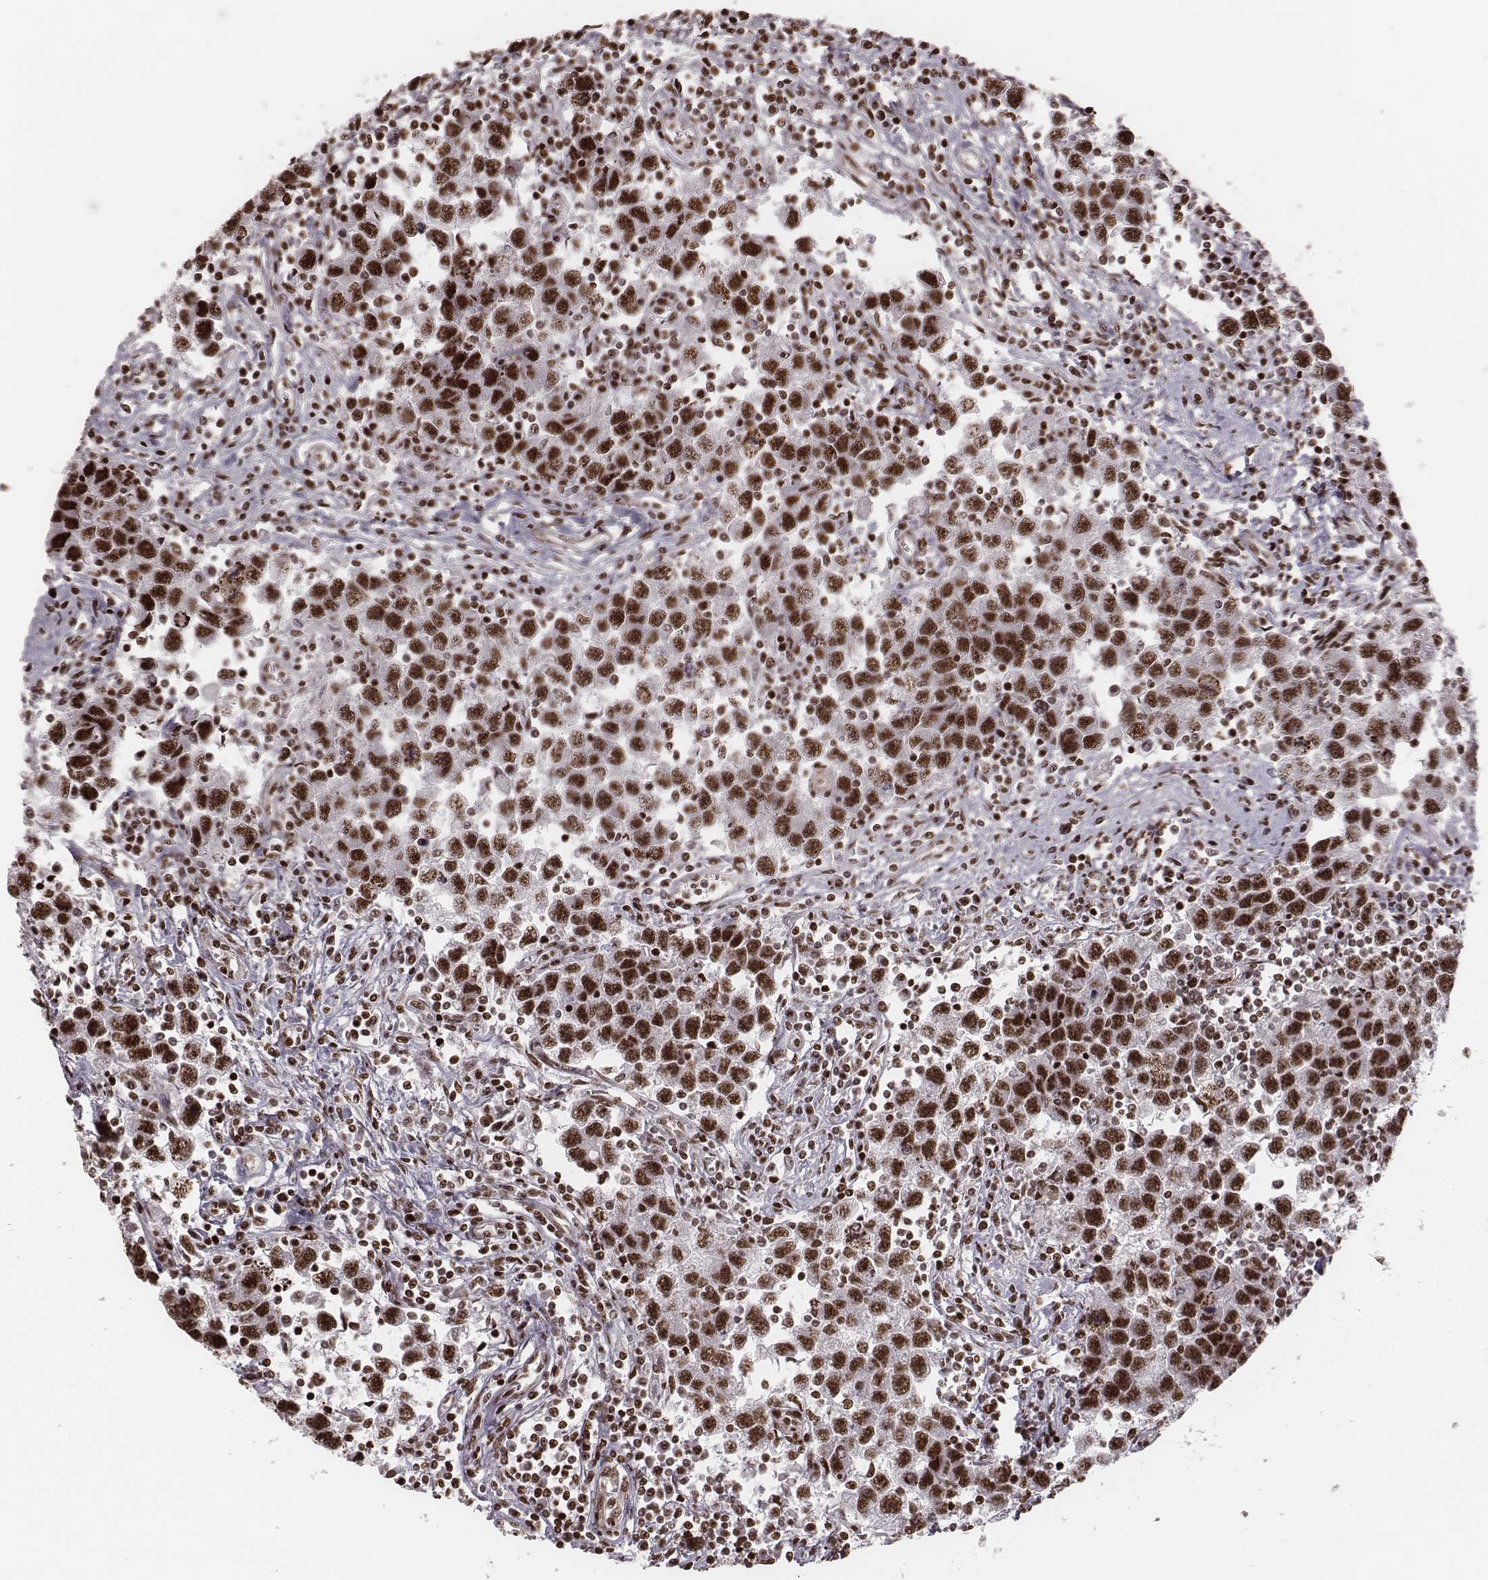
{"staining": {"intensity": "moderate", "quantity": ">75%", "location": "nuclear"}, "tissue": "testis cancer", "cell_type": "Tumor cells", "image_type": "cancer", "snomed": [{"axis": "morphology", "description": "Seminoma, NOS"}, {"axis": "topography", "description": "Testis"}], "caption": "A micrograph showing moderate nuclear positivity in about >75% of tumor cells in seminoma (testis), as visualized by brown immunohistochemical staining.", "gene": "VRK3", "patient": {"sex": "male", "age": 30}}